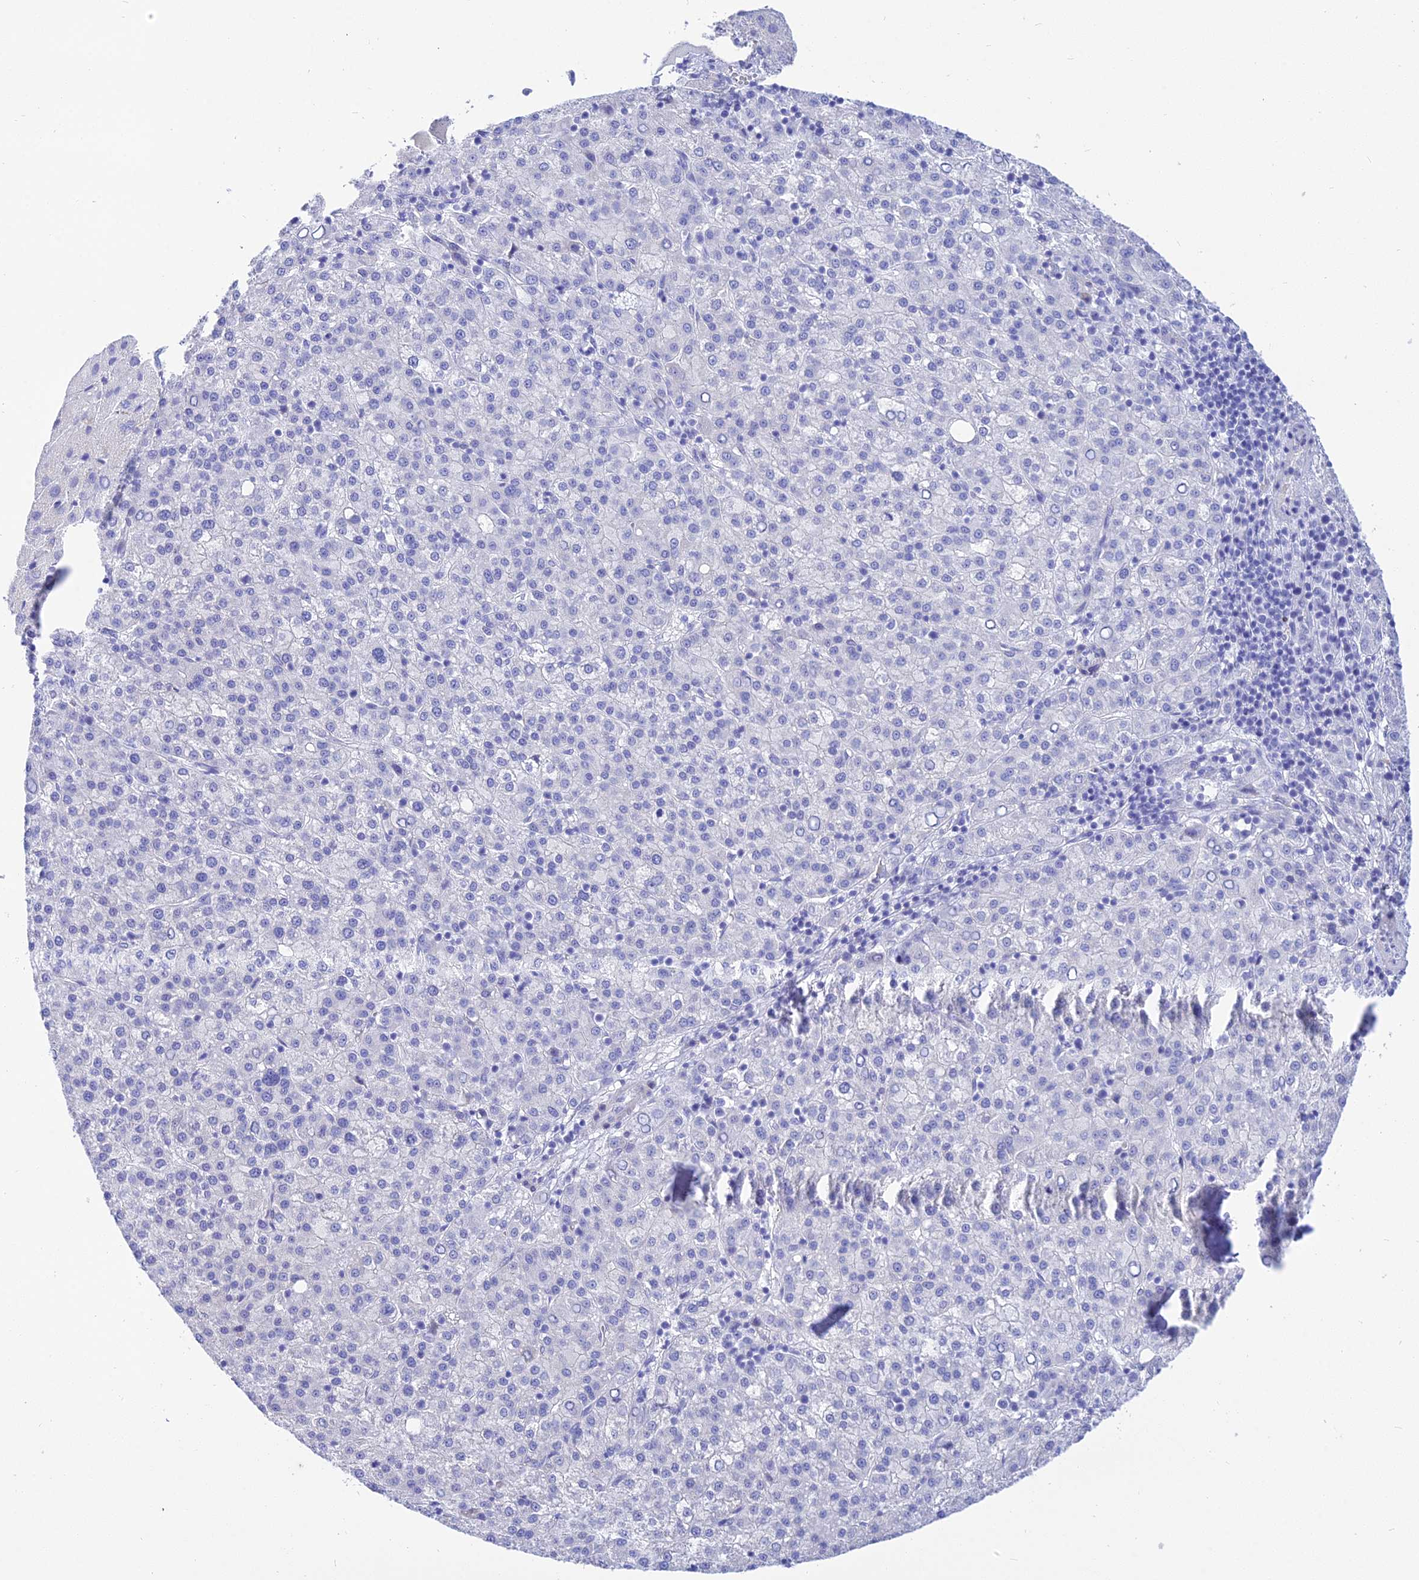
{"staining": {"intensity": "negative", "quantity": "none", "location": "none"}, "tissue": "liver cancer", "cell_type": "Tumor cells", "image_type": "cancer", "snomed": [{"axis": "morphology", "description": "Carcinoma, Hepatocellular, NOS"}, {"axis": "topography", "description": "Liver"}], "caption": "This micrograph is of liver cancer (hepatocellular carcinoma) stained with immunohistochemistry to label a protein in brown with the nuclei are counter-stained blue. There is no expression in tumor cells.", "gene": "DEFB107A", "patient": {"sex": "female", "age": 58}}